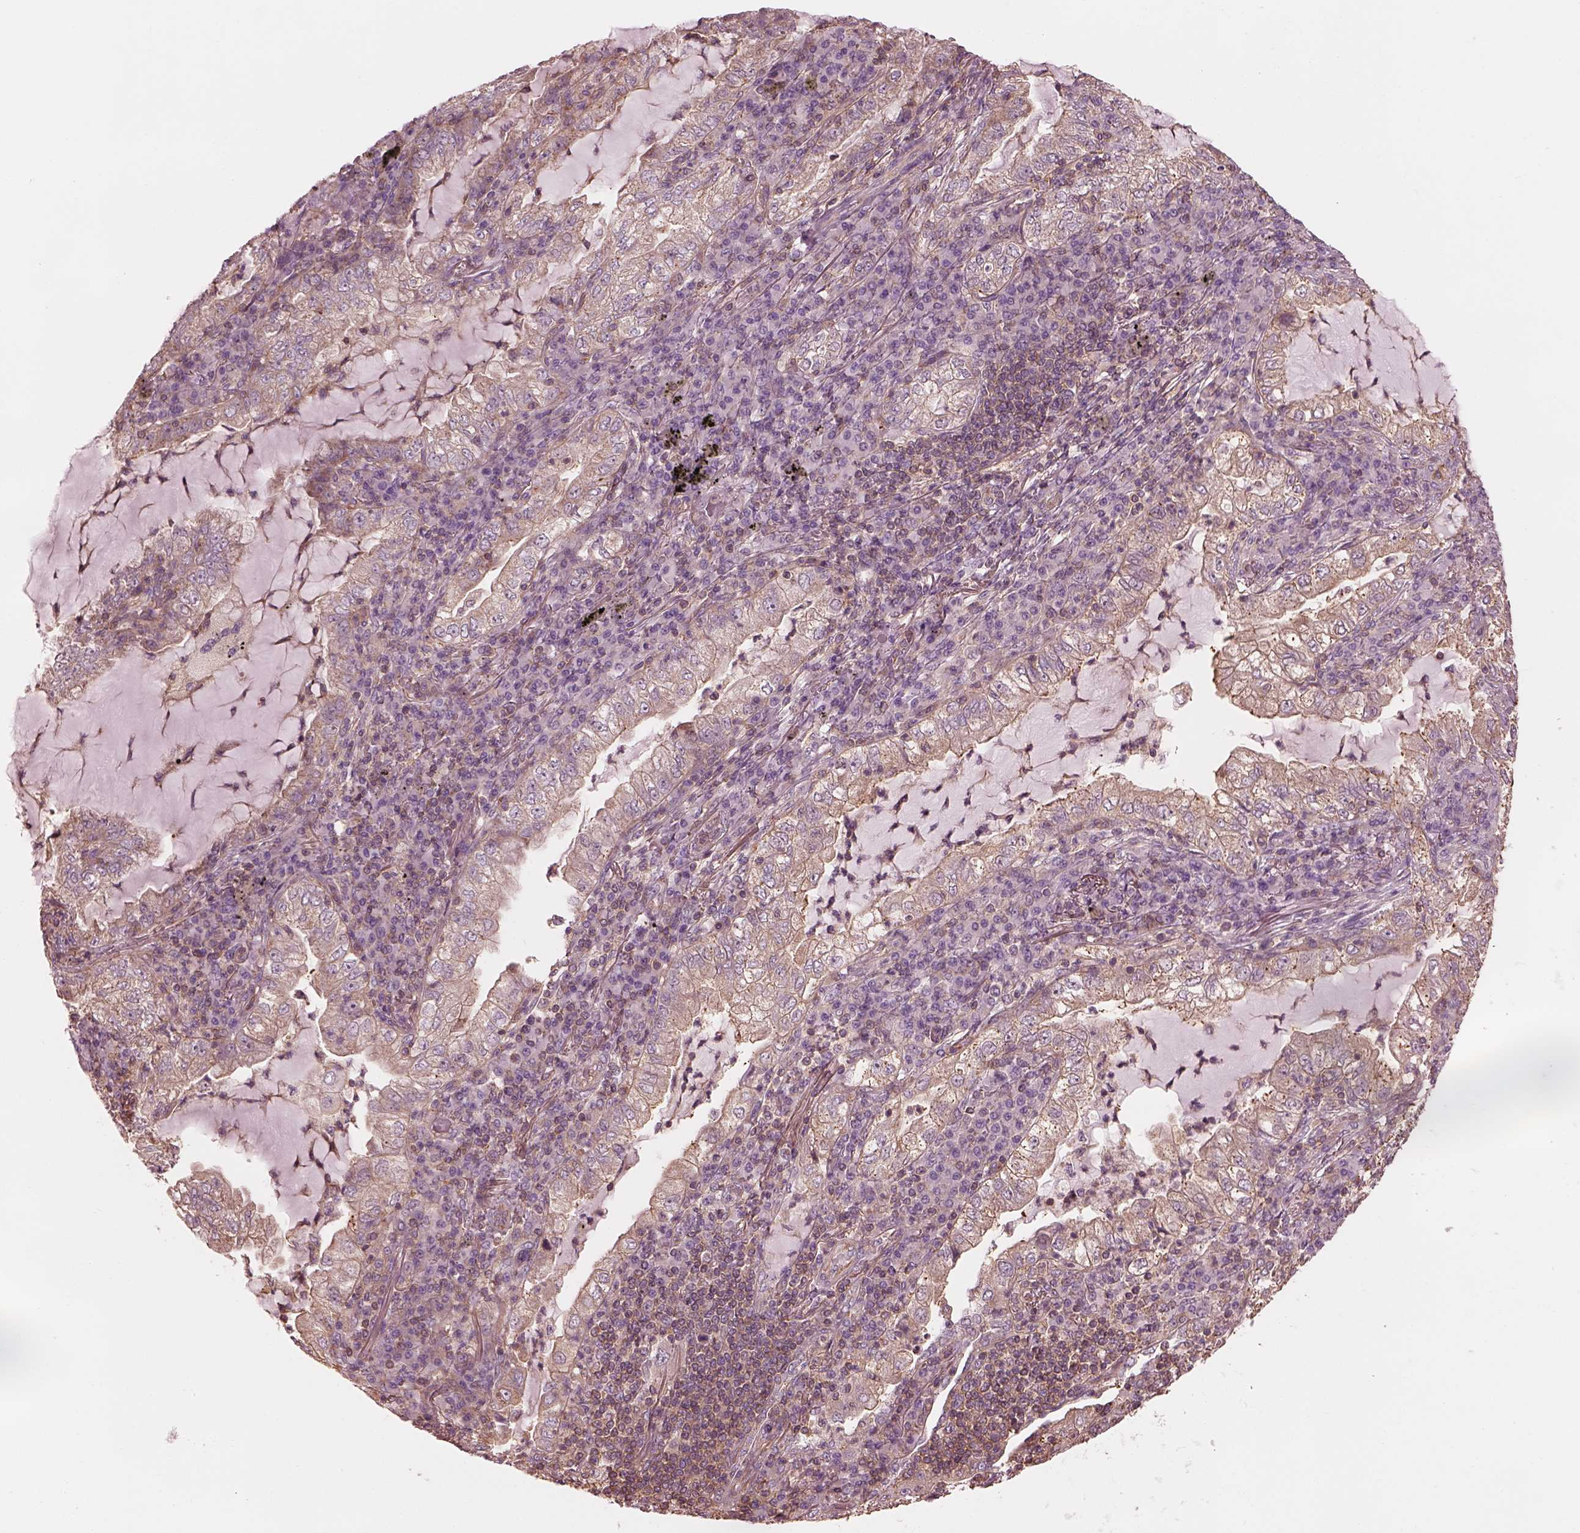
{"staining": {"intensity": "weak", "quantity": ">75%", "location": "cytoplasmic/membranous"}, "tissue": "lung cancer", "cell_type": "Tumor cells", "image_type": "cancer", "snomed": [{"axis": "morphology", "description": "Adenocarcinoma, NOS"}, {"axis": "topography", "description": "Lung"}], "caption": "Protein positivity by immunohistochemistry displays weak cytoplasmic/membranous staining in approximately >75% of tumor cells in lung adenocarcinoma.", "gene": "STK33", "patient": {"sex": "female", "age": 73}}